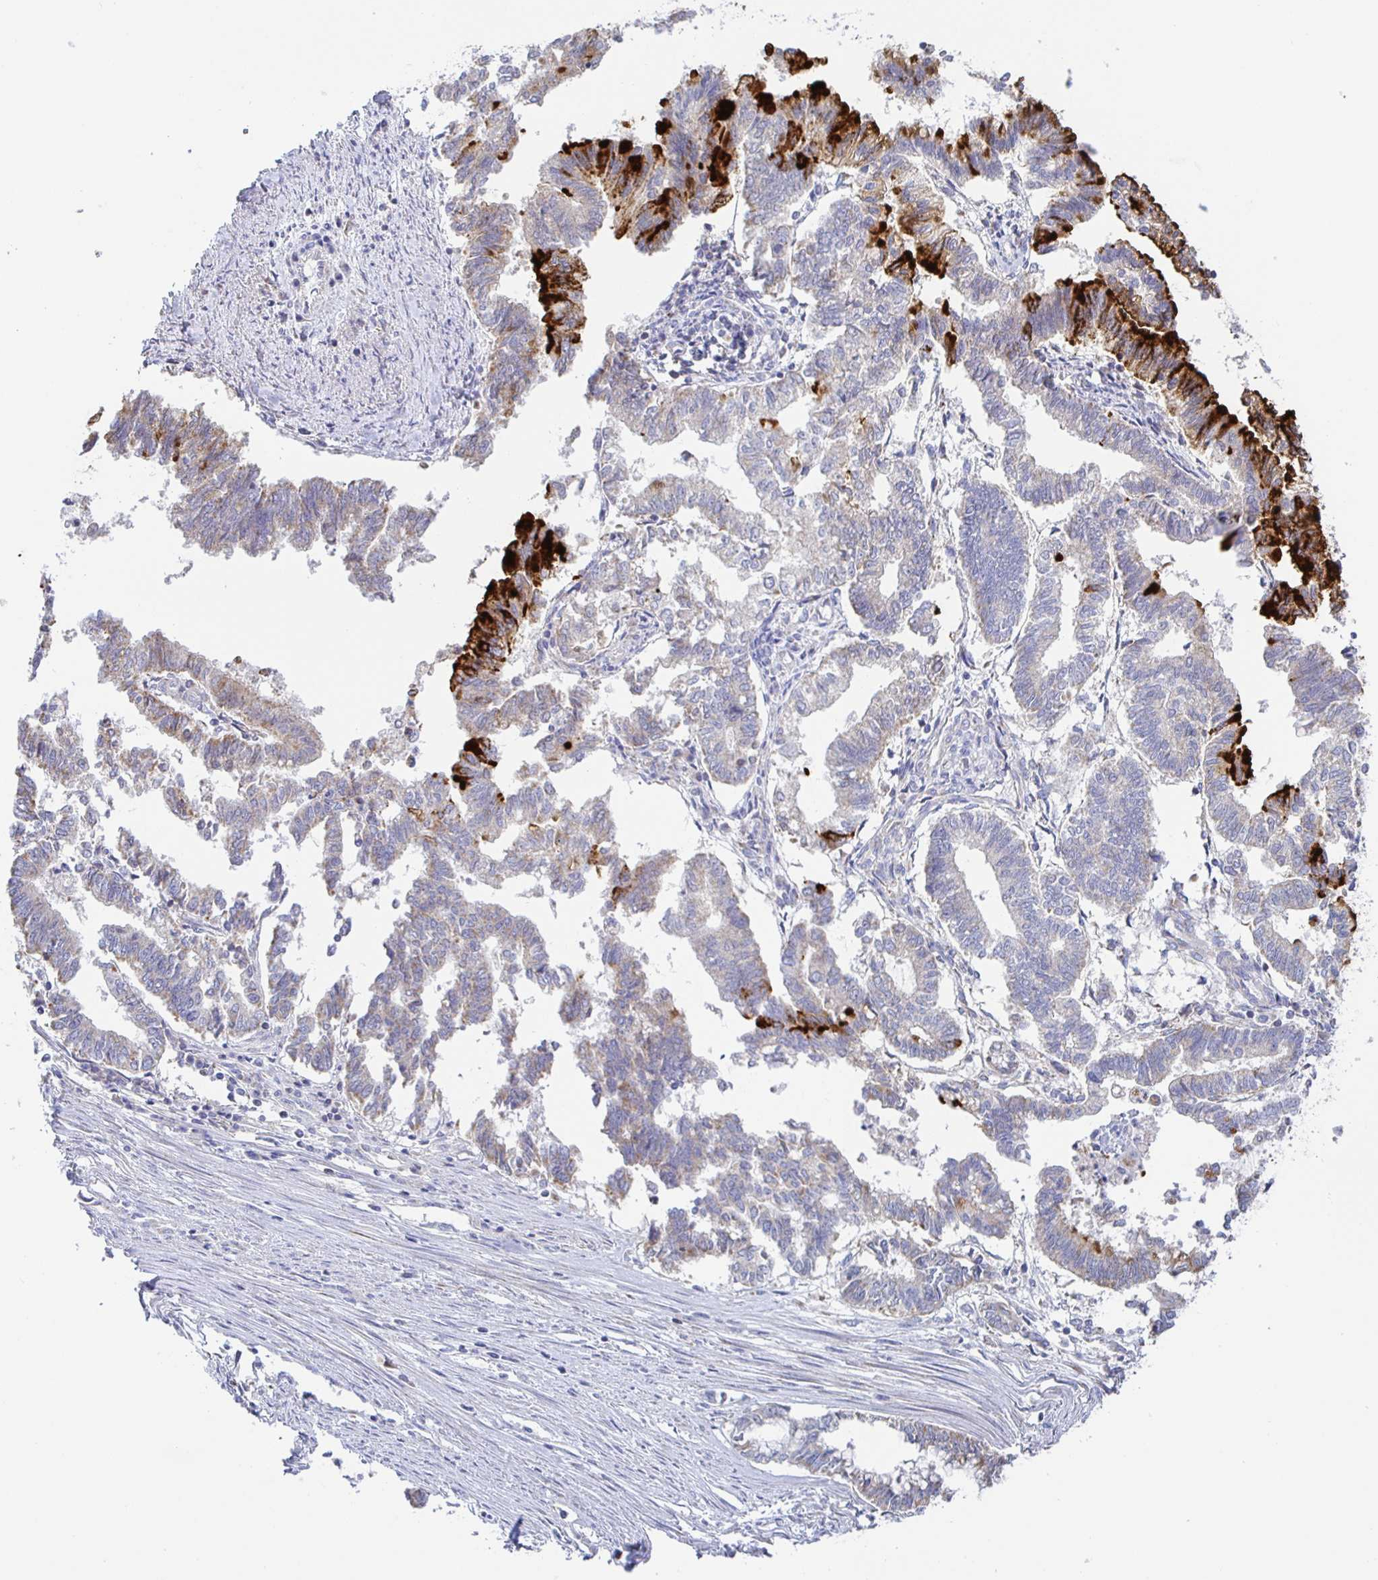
{"staining": {"intensity": "strong", "quantity": "<25%", "location": "cytoplasmic/membranous"}, "tissue": "endometrial cancer", "cell_type": "Tumor cells", "image_type": "cancer", "snomed": [{"axis": "morphology", "description": "Adenocarcinoma, NOS"}, {"axis": "topography", "description": "Endometrium"}], "caption": "Immunohistochemical staining of human endometrial cancer (adenocarcinoma) displays medium levels of strong cytoplasmic/membranous staining in approximately <25% of tumor cells.", "gene": "SYNGR4", "patient": {"sex": "female", "age": 79}}